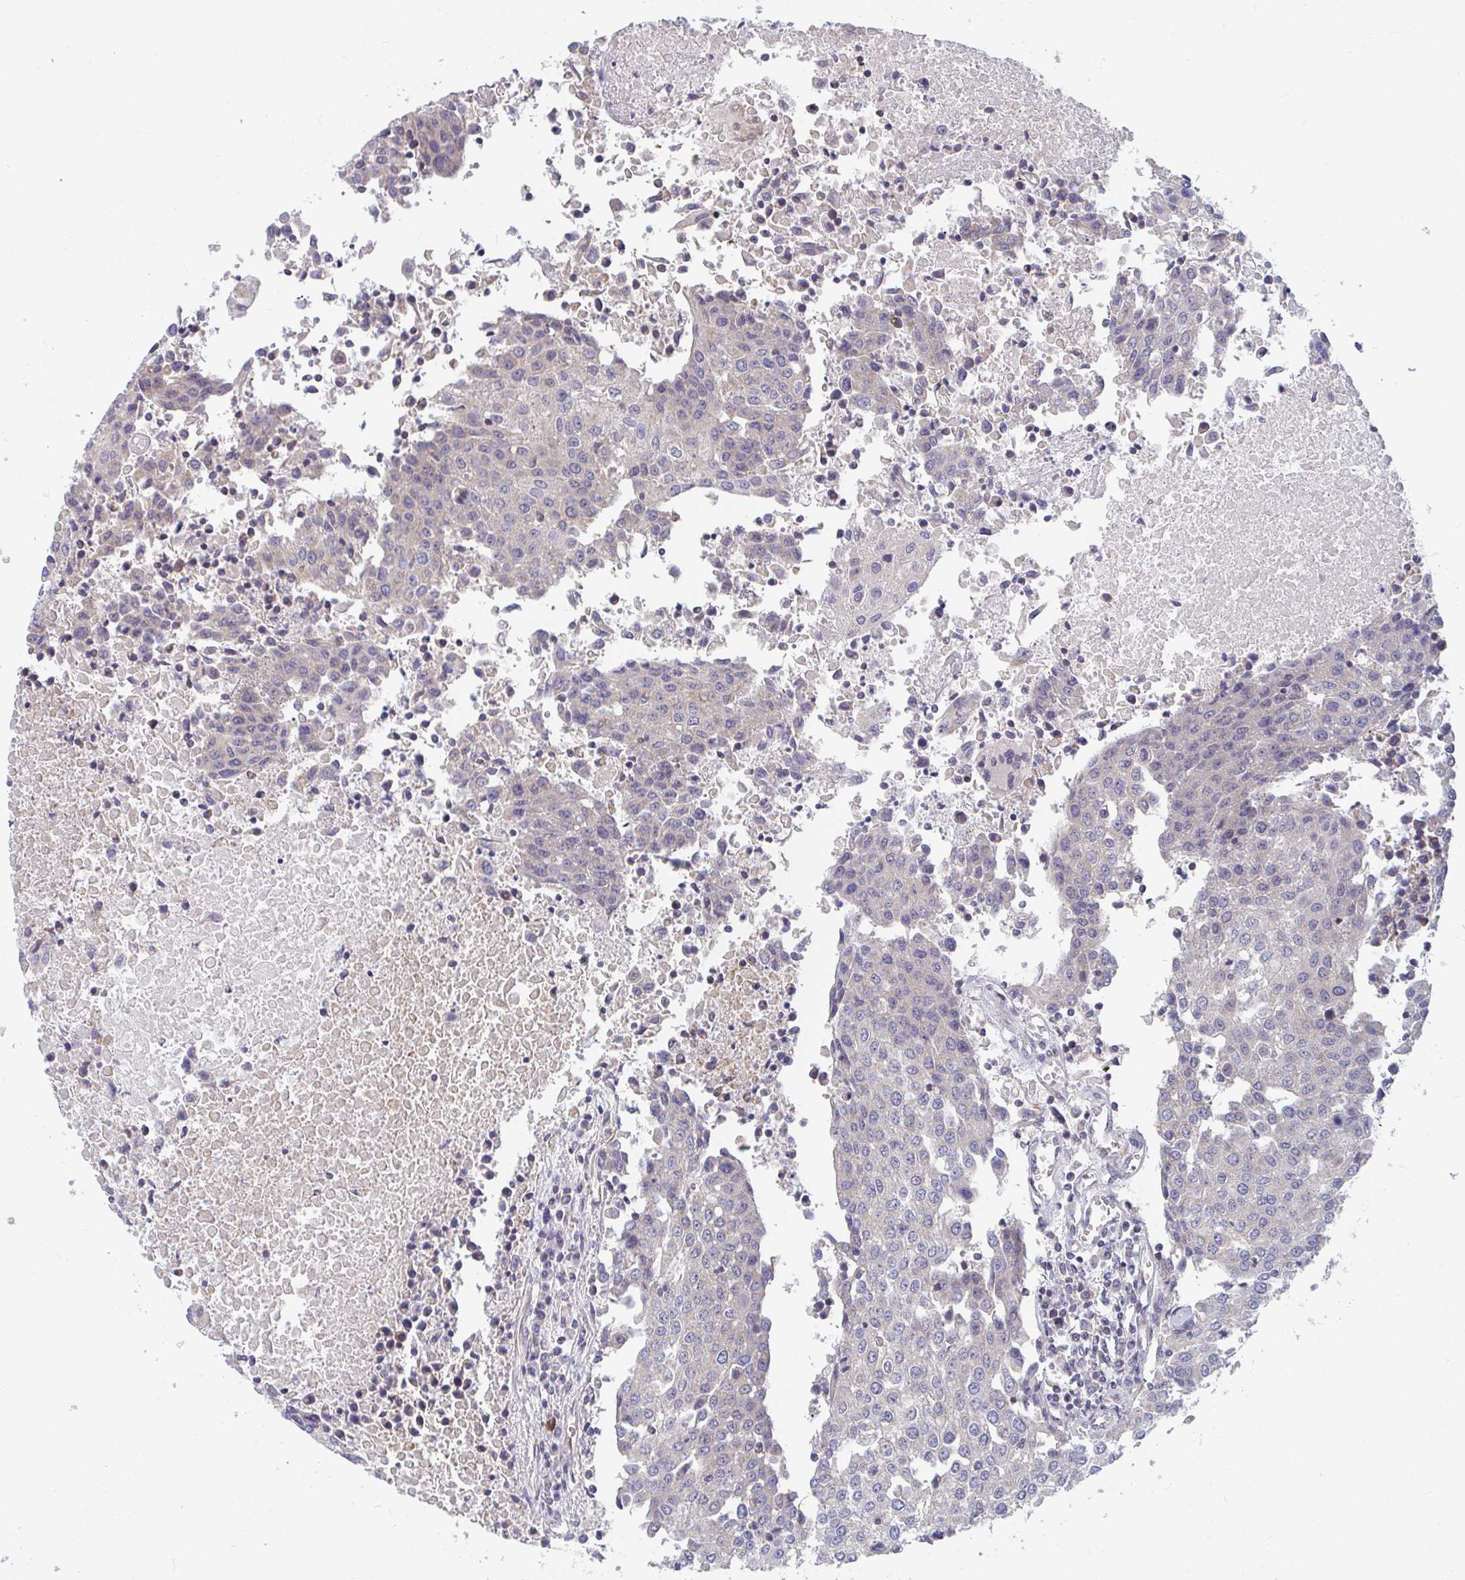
{"staining": {"intensity": "negative", "quantity": "none", "location": "none"}, "tissue": "urothelial cancer", "cell_type": "Tumor cells", "image_type": "cancer", "snomed": [{"axis": "morphology", "description": "Urothelial carcinoma, High grade"}, {"axis": "topography", "description": "Urinary bladder"}], "caption": "Tumor cells are negative for brown protein staining in urothelial carcinoma (high-grade).", "gene": "EIF1AD", "patient": {"sex": "female", "age": 85}}